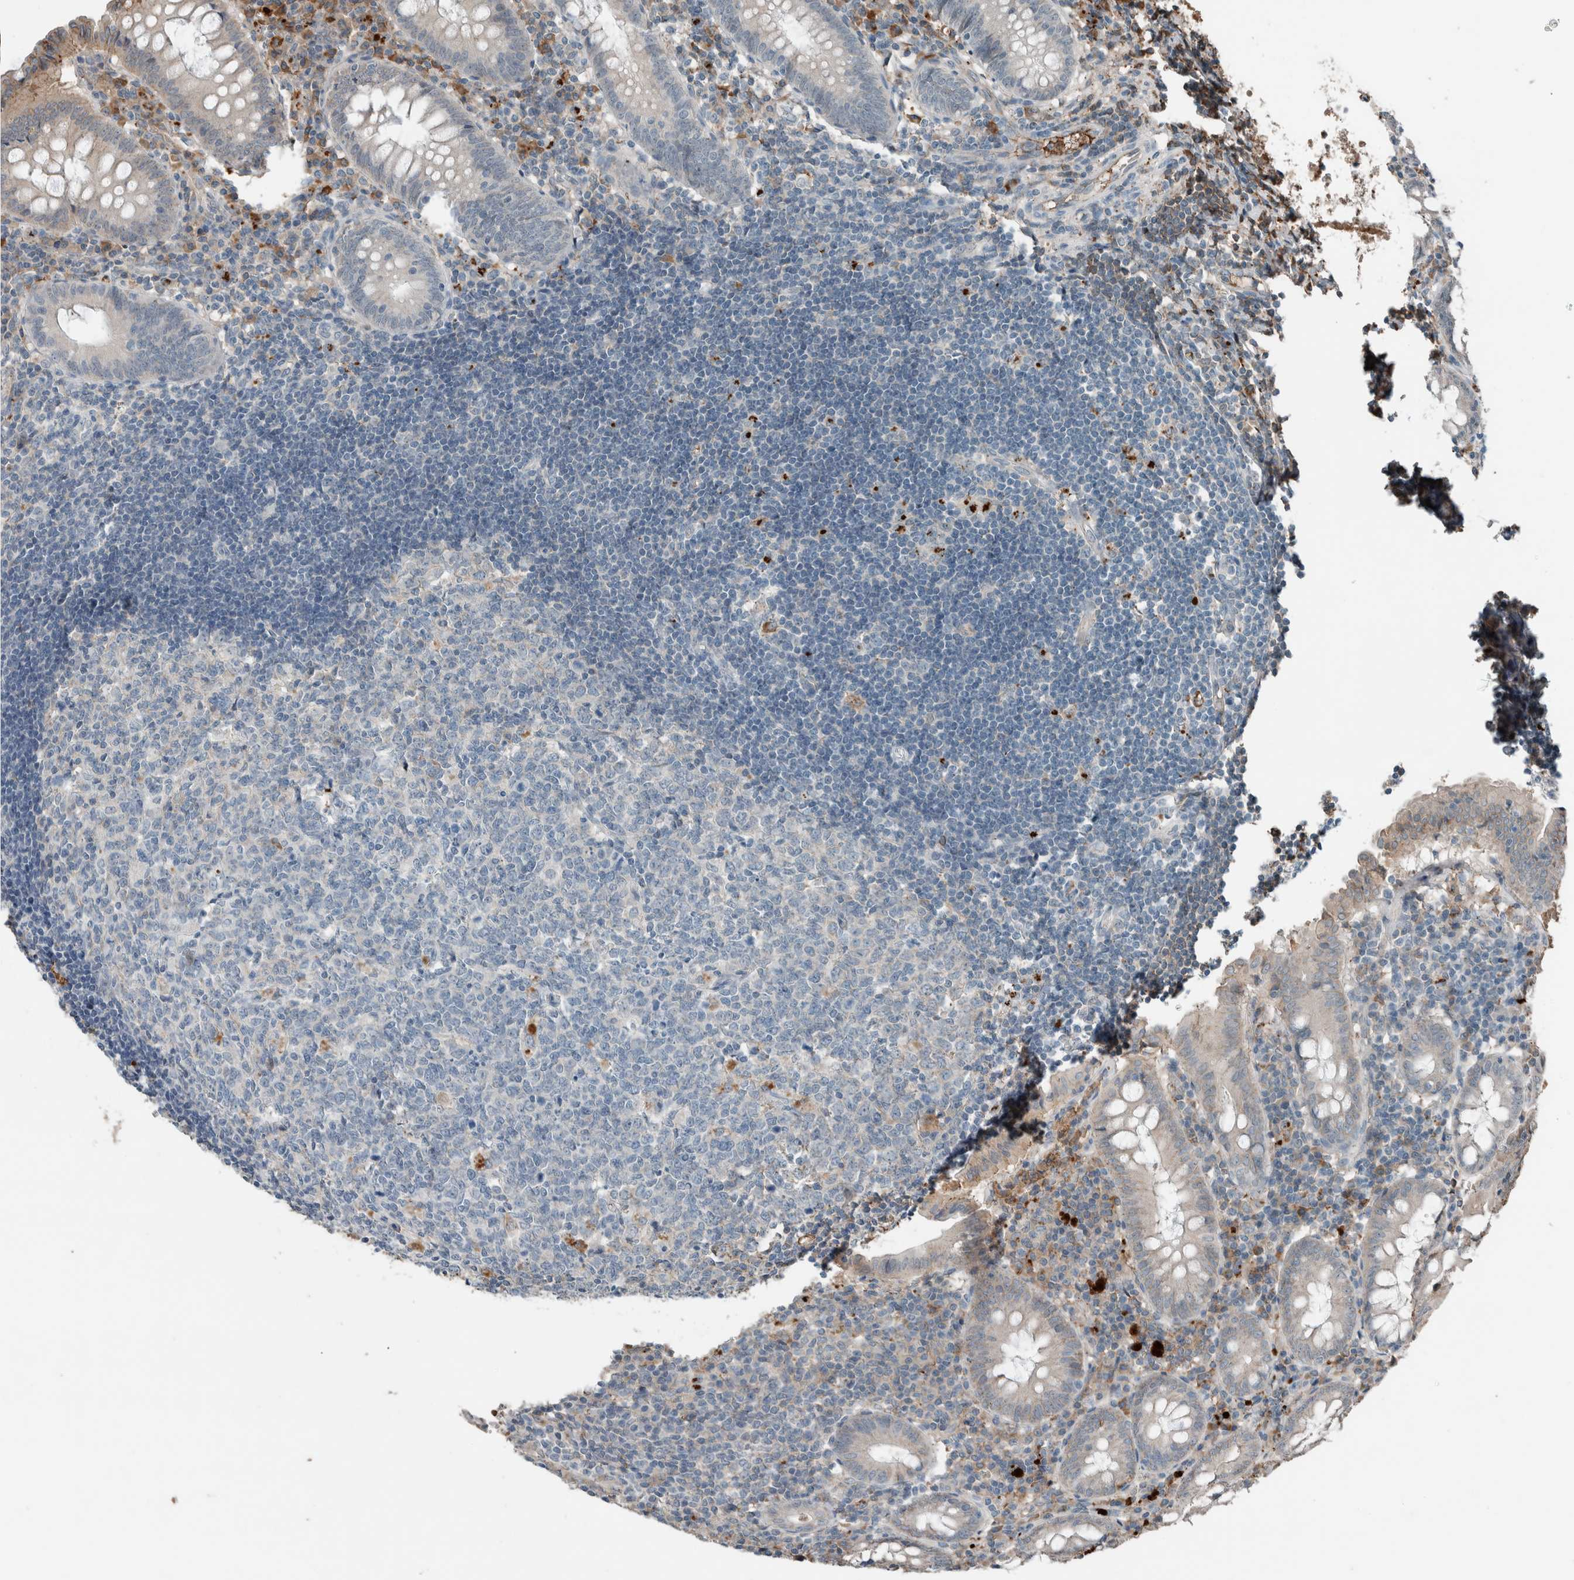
{"staining": {"intensity": "negative", "quantity": "none", "location": "none"}, "tissue": "appendix", "cell_type": "Glandular cells", "image_type": "normal", "snomed": [{"axis": "morphology", "description": "Normal tissue, NOS"}, {"axis": "topography", "description": "Appendix"}], "caption": "The photomicrograph reveals no staining of glandular cells in unremarkable appendix. (Immunohistochemistry (ihc), brightfield microscopy, high magnification).", "gene": "USP34", "patient": {"sex": "female", "age": 54}}